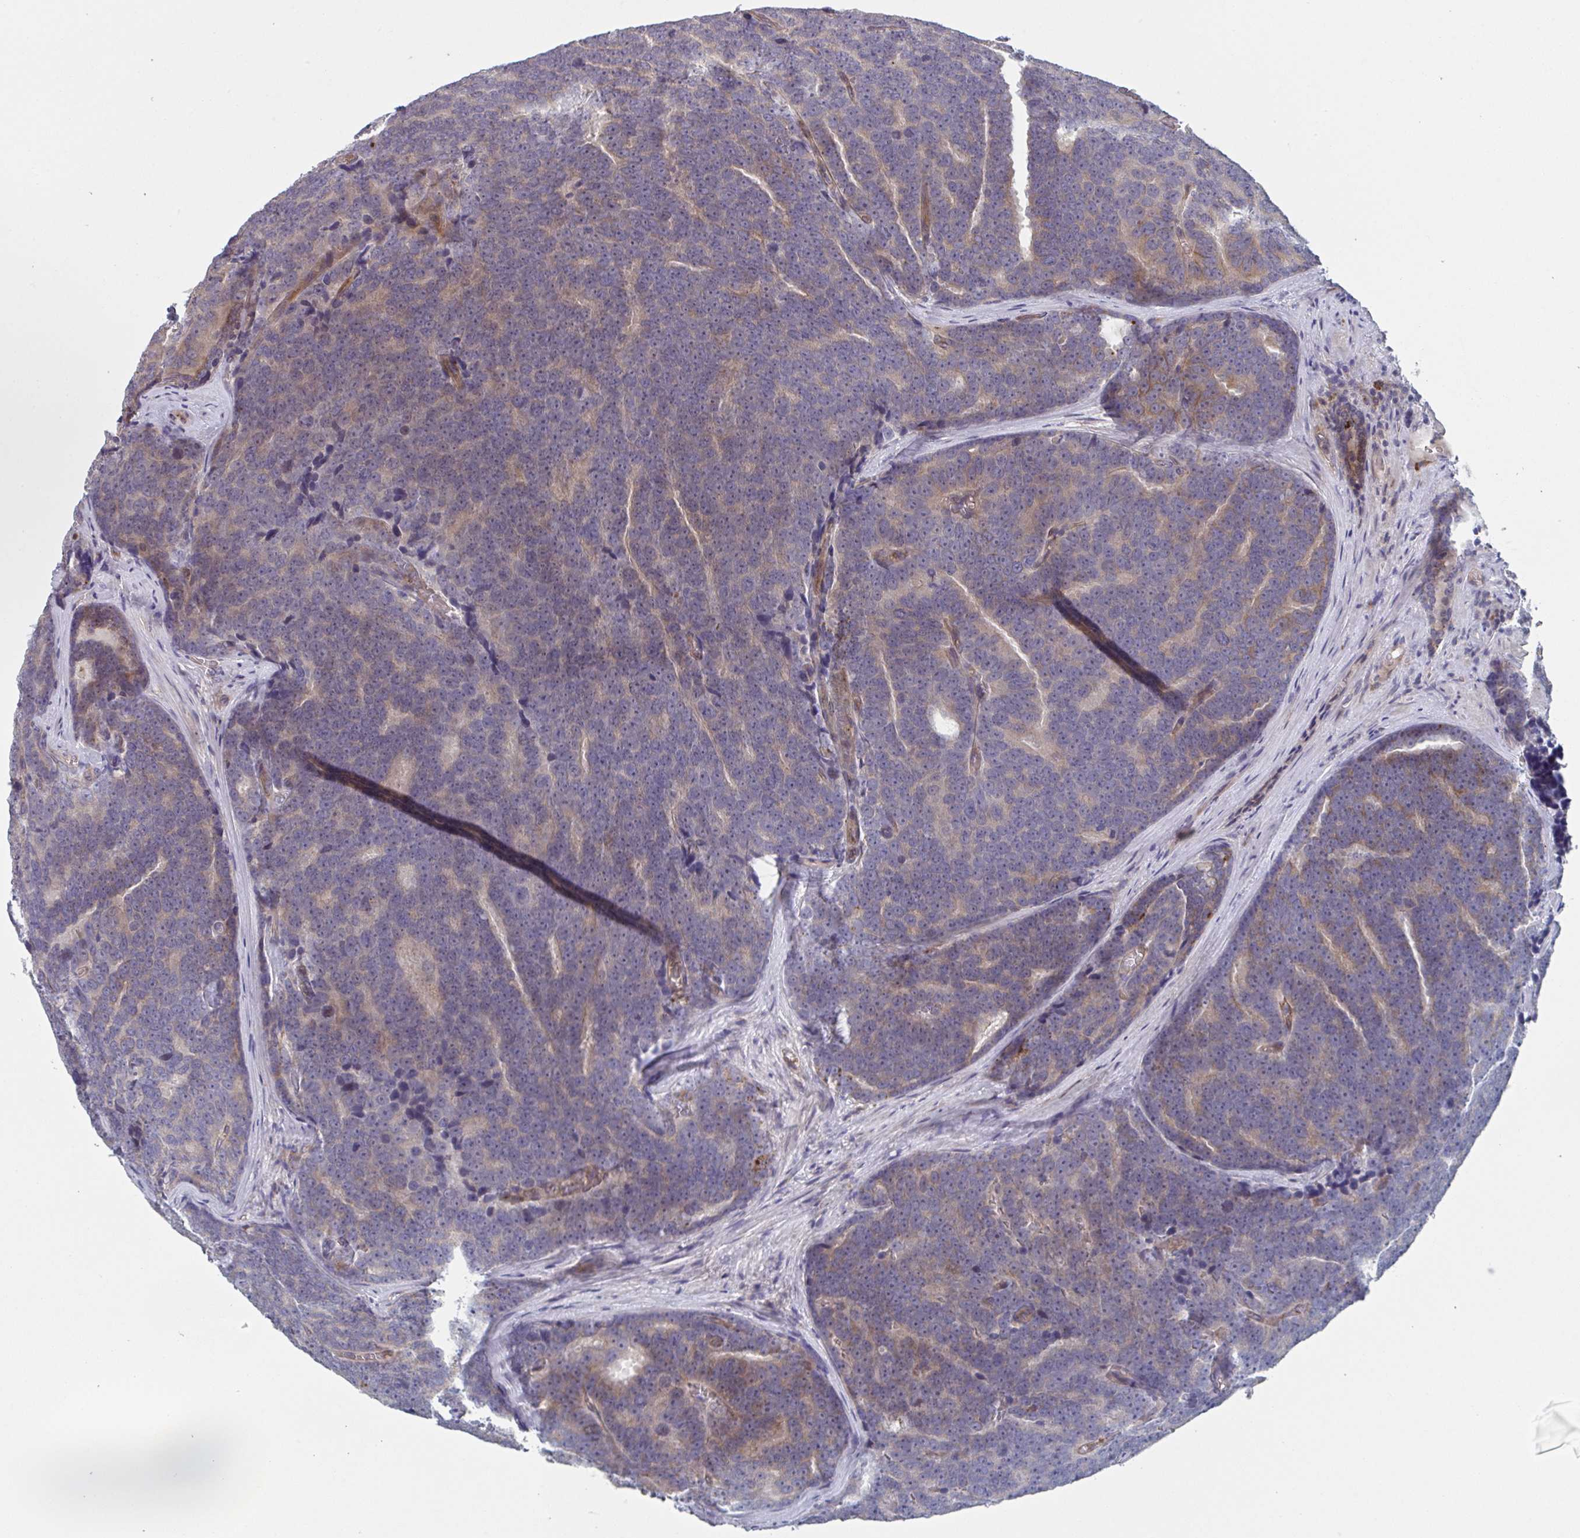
{"staining": {"intensity": "moderate", "quantity": "<25%", "location": "cytoplasmic/membranous"}, "tissue": "prostate cancer", "cell_type": "Tumor cells", "image_type": "cancer", "snomed": [{"axis": "morphology", "description": "Adenocarcinoma, Low grade"}, {"axis": "topography", "description": "Prostate"}], "caption": "Protein staining of prostate cancer tissue exhibits moderate cytoplasmic/membranous positivity in about <25% of tumor cells.", "gene": "TNFSF10", "patient": {"sex": "male", "age": 62}}